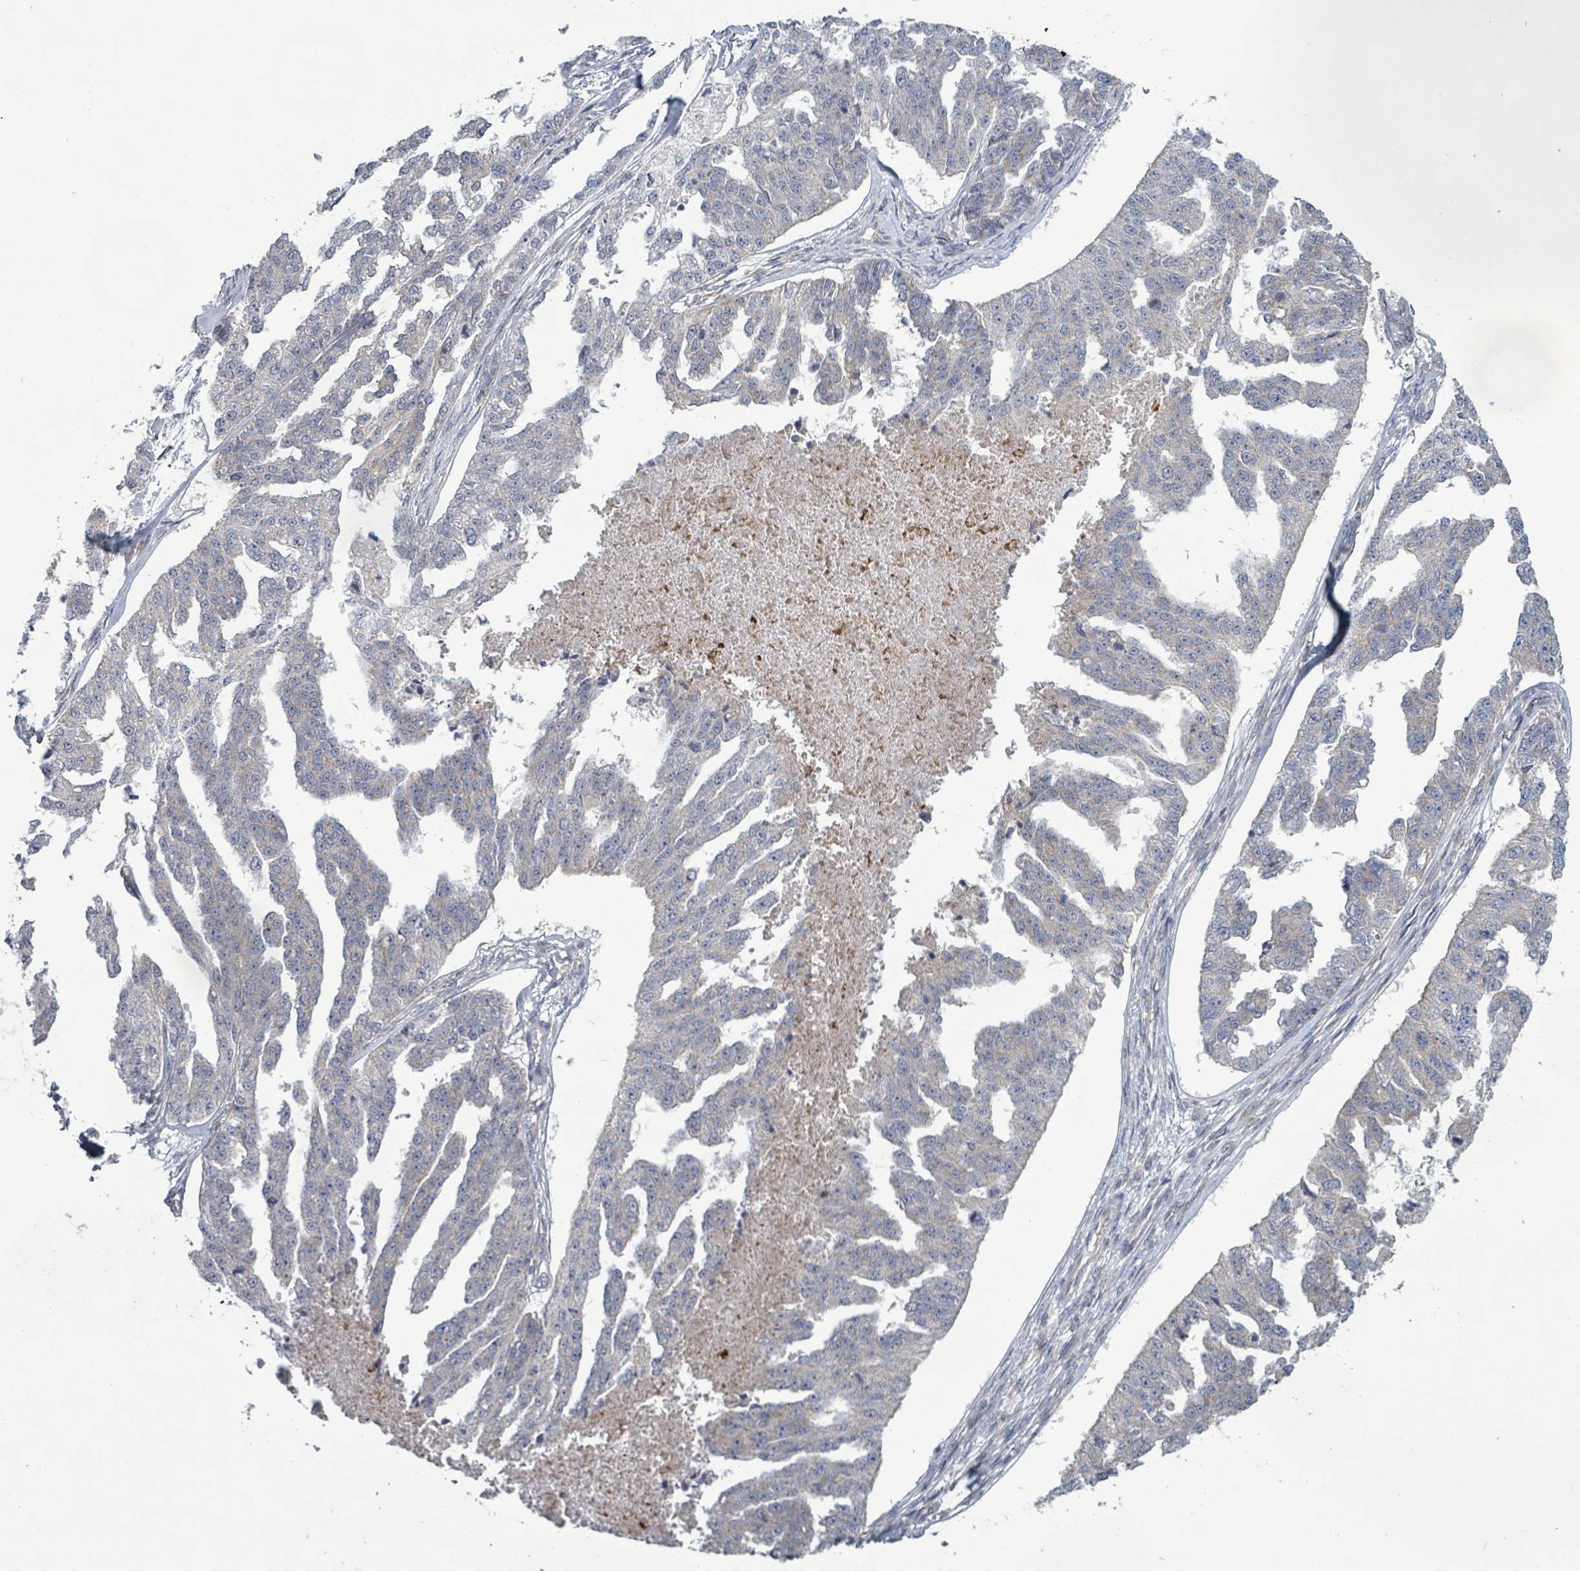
{"staining": {"intensity": "negative", "quantity": "none", "location": "none"}, "tissue": "ovarian cancer", "cell_type": "Tumor cells", "image_type": "cancer", "snomed": [{"axis": "morphology", "description": "Cystadenocarcinoma, serous, NOS"}, {"axis": "topography", "description": "Ovary"}], "caption": "Immunohistochemistry (IHC) micrograph of neoplastic tissue: ovarian serous cystadenocarcinoma stained with DAB (3,3'-diaminobenzidine) shows no significant protein positivity in tumor cells.", "gene": "FKBP1A", "patient": {"sex": "female", "age": 58}}